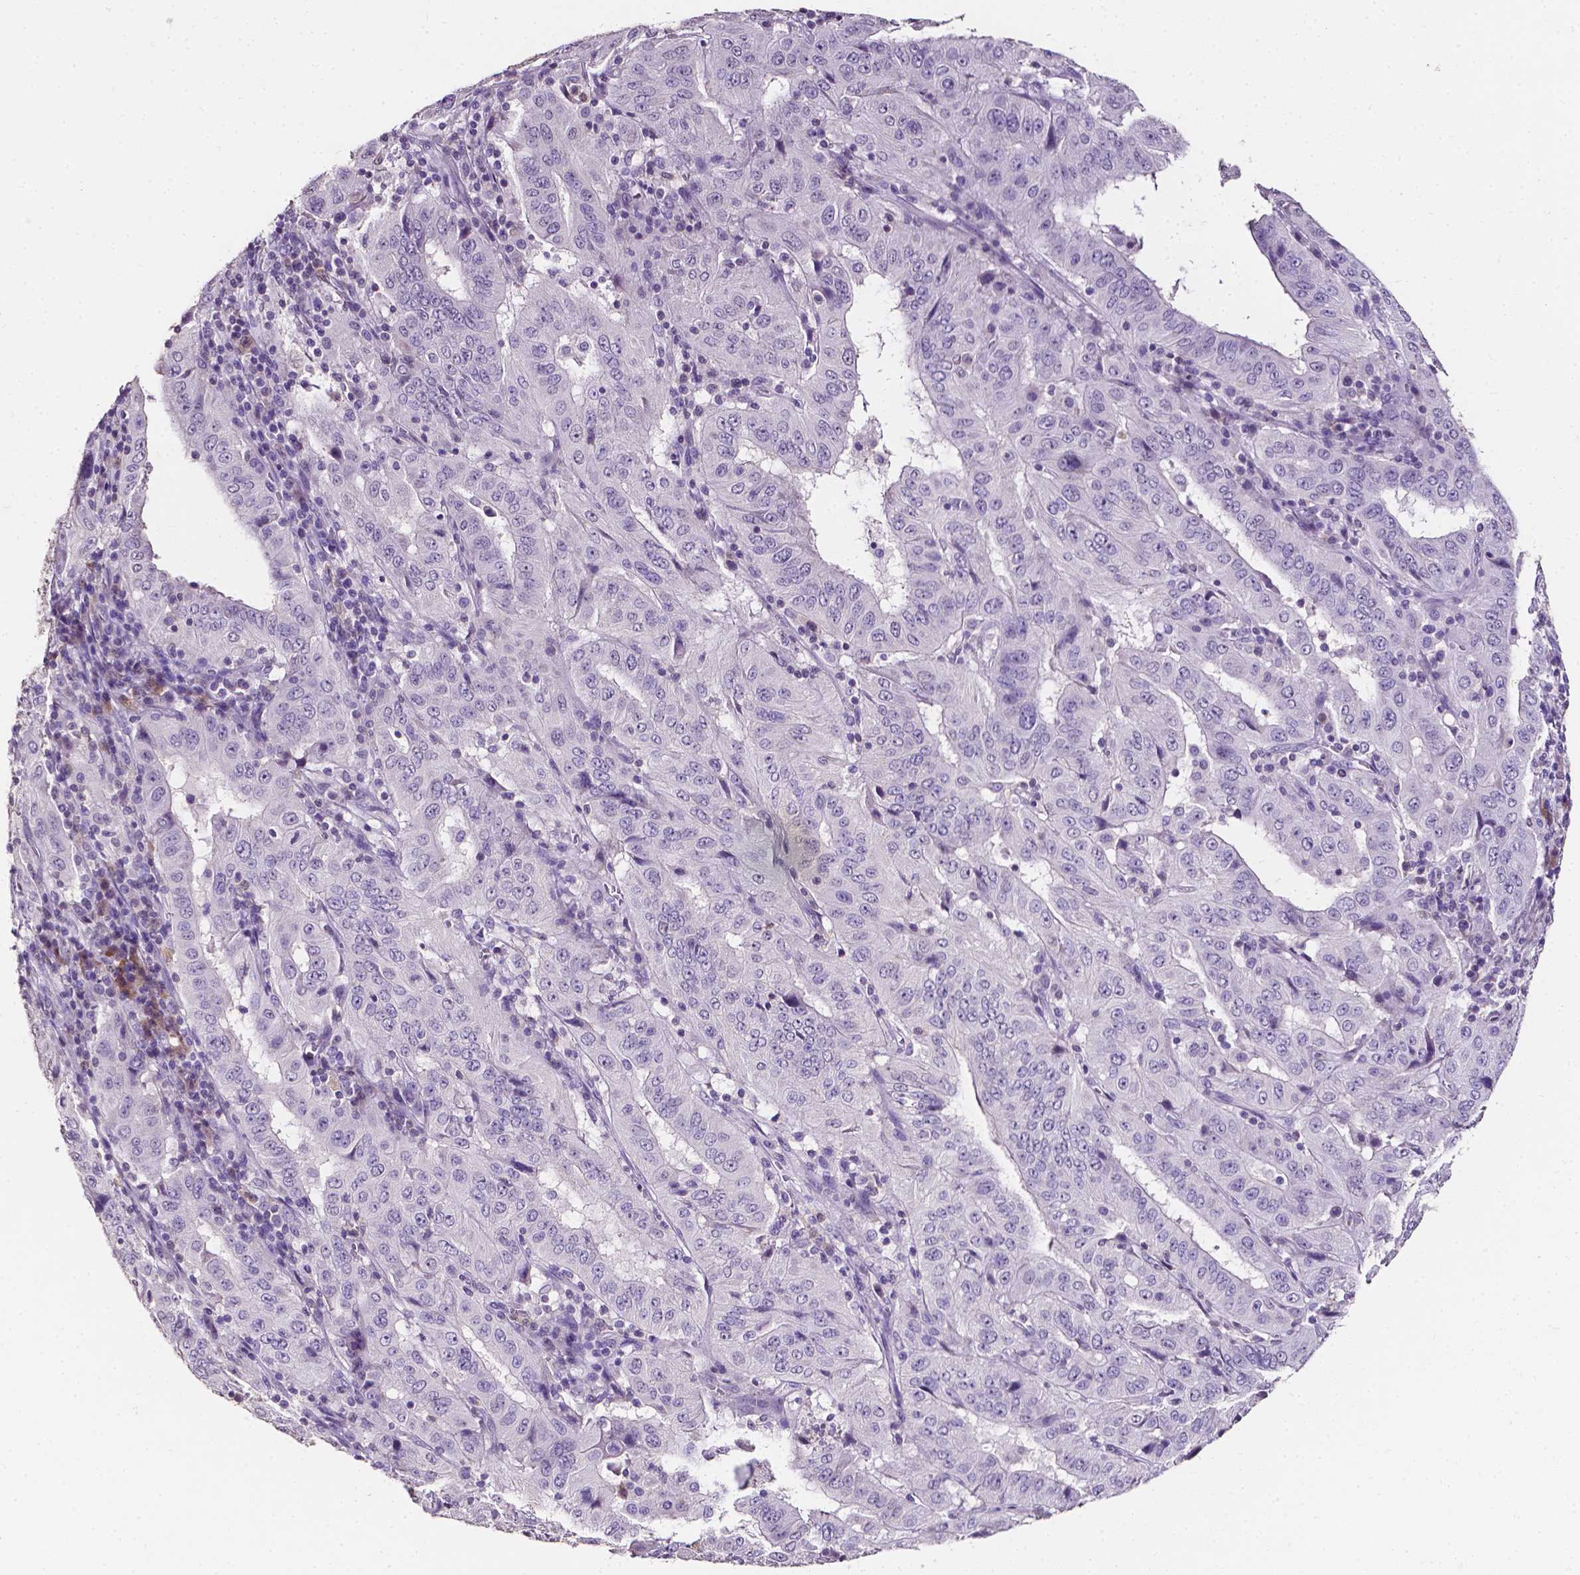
{"staining": {"intensity": "negative", "quantity": "none", "location": "none"}, "tissue": "pancreatic cancer", "cell_type": "Tumor cells", "image_type": "cancer", "snomed": [{"axis": "morphology", "description": "Adenocarcinoma, NOS"}, {"axis": "topography", "description": "Pancreas"}], "caption": "An image of human pancreatic cancer (adenocarcinoma) is negative for staining in tumor cells.", "gene": "PSAT1", "patient": {"sex": "male", "age": 63}}